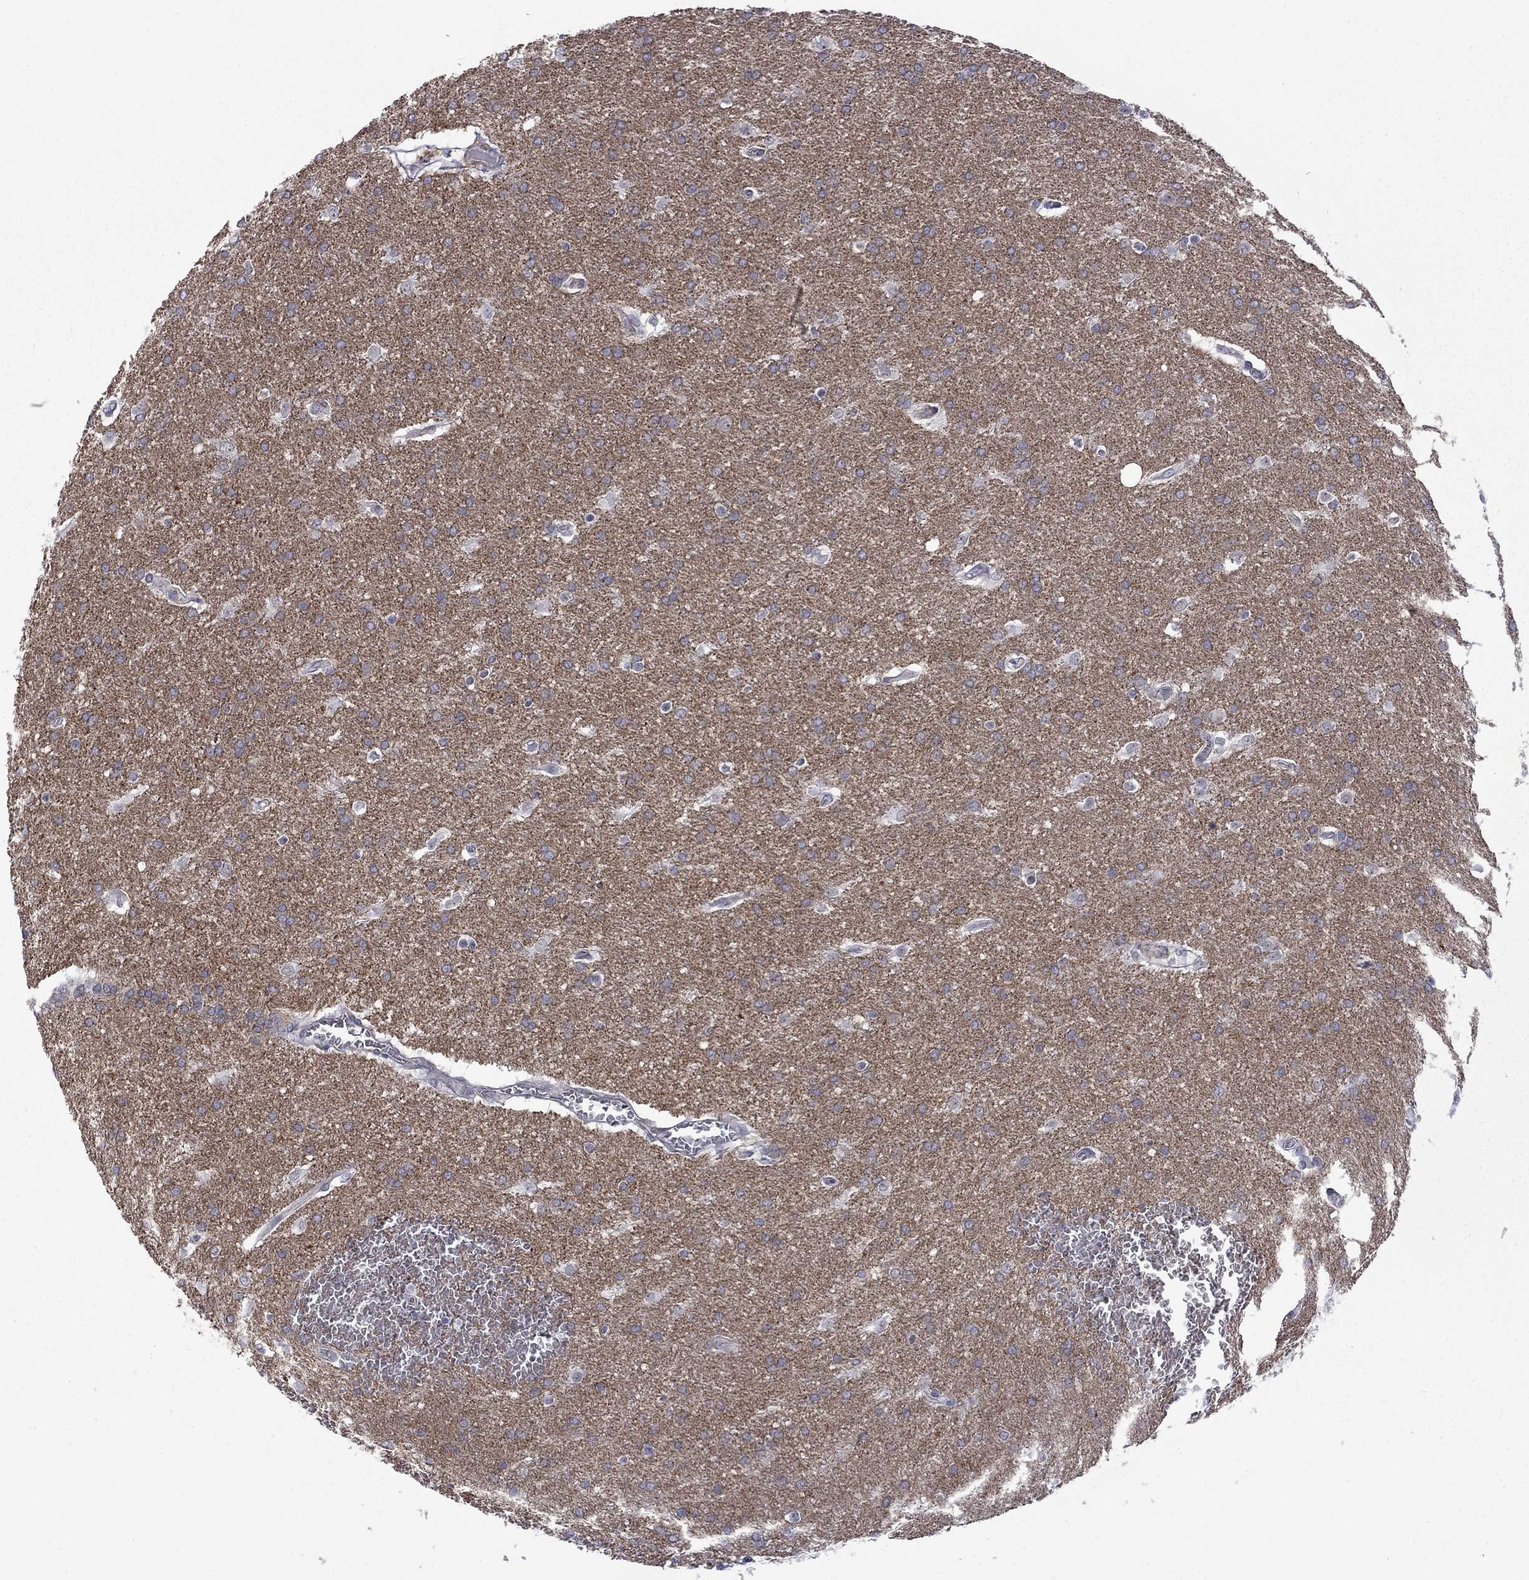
{"staining": {"intensity": "negative", "quantity": "none", "location": "none"}, "tissue": "glioma", "cell_type": "Tumor cells", "image_type": "cancer", "snomed": [{"axis": "morphology", "description": "Glioma, malignant, Low grade"}, {"axis": "topography", "description": "Brain"}], "caption": "This is an immunohistochemistry histopathology image of human malignant glioma (low-grade). There is no positivity in tumor cells.", "gene": "GSG1L", "patient": {"sex": "female", "age": 32}}